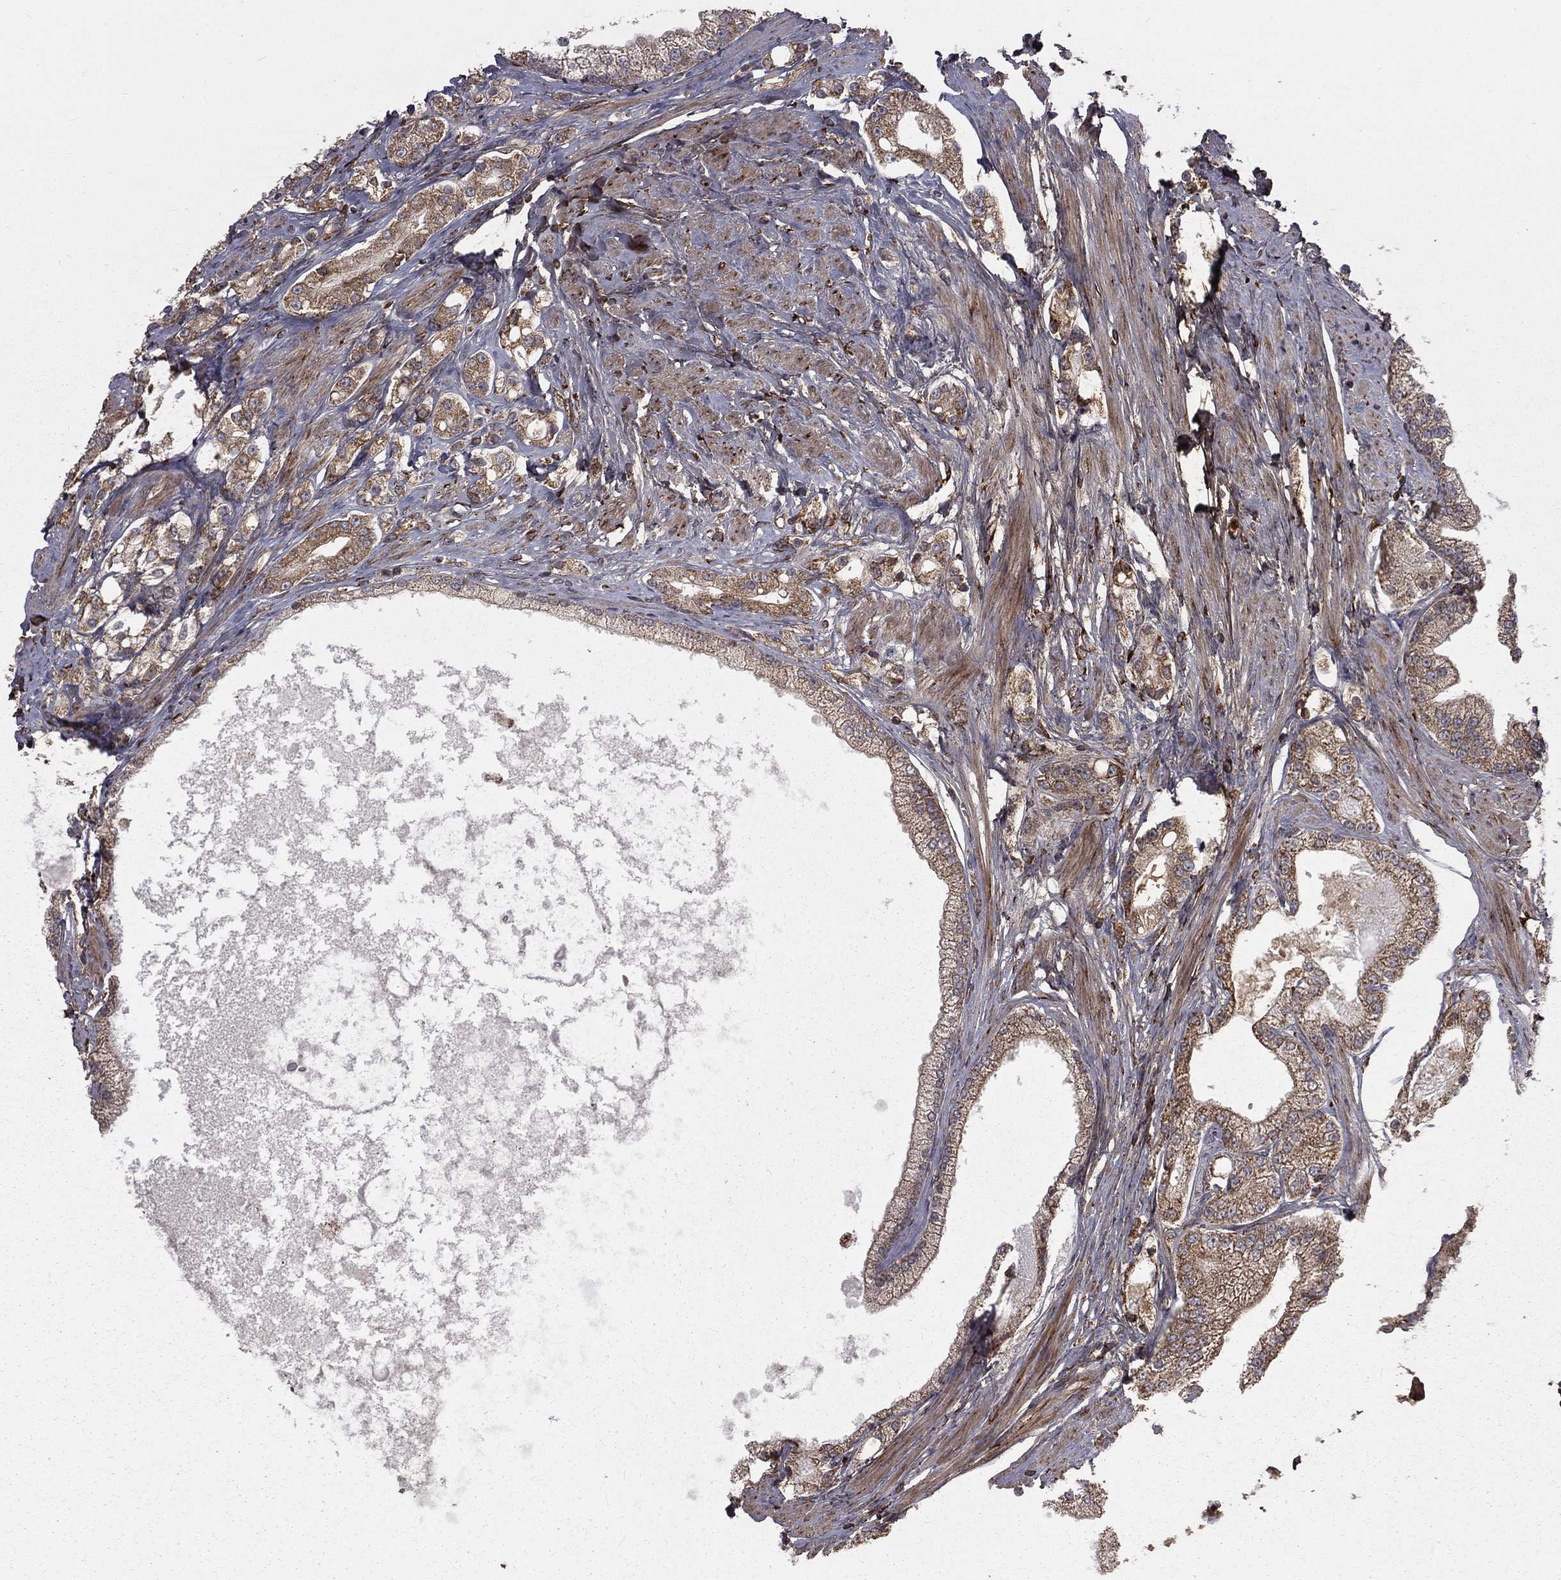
{"staining": {"intensity": "moderate", "quantity": ">75%", "location": "cytoplasmic/membranous"}, "tissue": "prostate cancer", "cell_type": "Tumor cells", "image_type": "cancer", "snomed": [{"axis": "morphology", "description": "Adenocarcinoma, NOS"}, {"axis": "topography", "description": "Prostate and seminal vesicle, NOS"}, {"axis": "topography", "description": "Prostate"}], "caption": "The immunohistochemical stain shows moderate cytoplasmic/membranous positivity in tumor cells of prostate cancer (adenocarcinoma) tissue.", "gene": "OLFML1", "patient": {"sex": "male", "age": 67}}